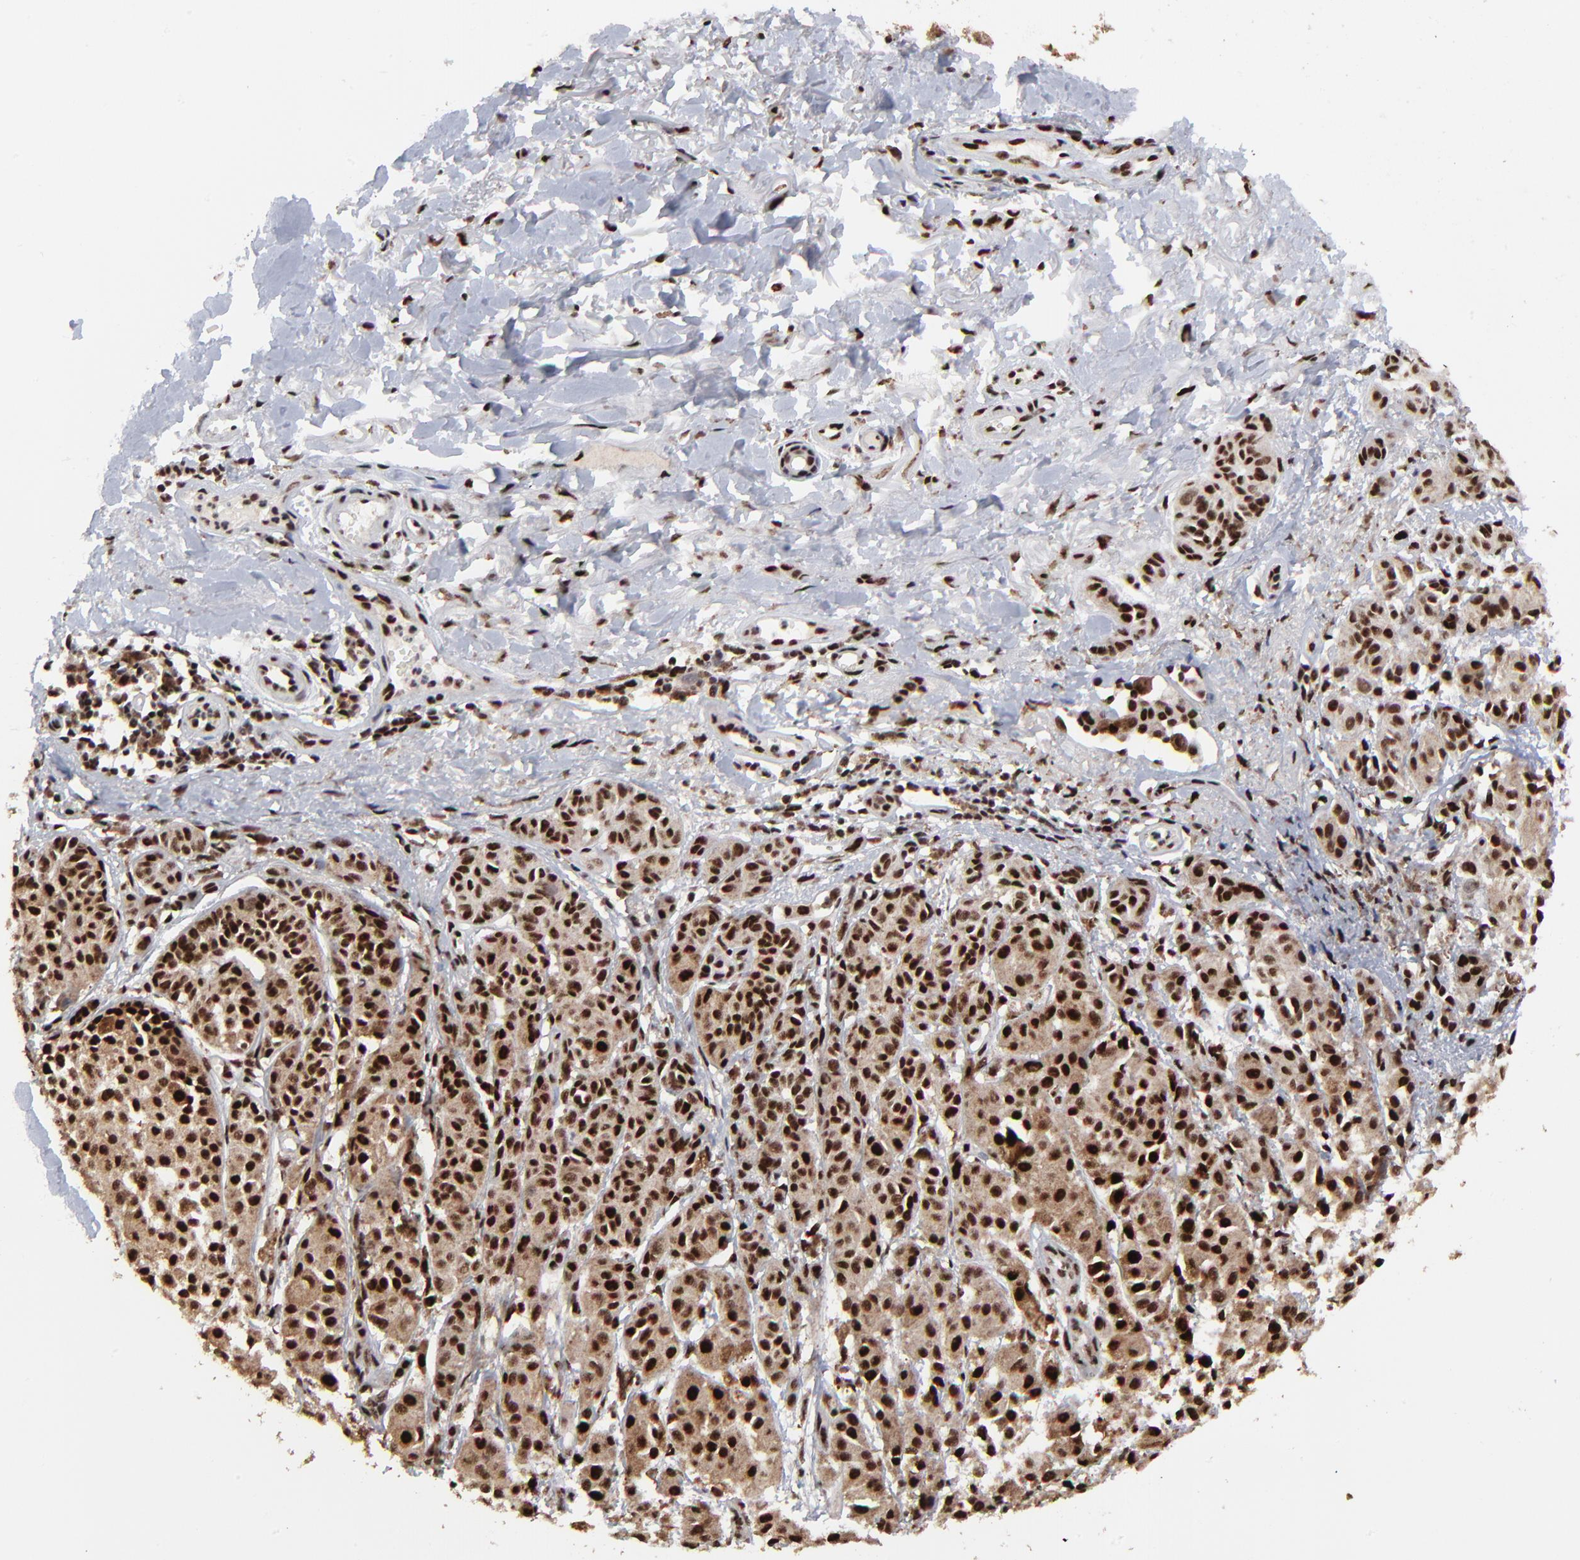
{"staining": {"intensity": "strong", "quantity": ">75%", "location": "nuclear"}, "tissue": "melanoma", "cell_type": "Tumor cells", "image_type": "cancer", "snomed": [{"axis": "morphology", "description": "Malignant melanoma, NOS"}, {"axis": "topography", "description": "Skin"}], "caption": "Immunohistochemical staining of malignant melanoma displays high levels of strong nuclear expression in approximately >75% of tumor cells. (IHC, brightfield microscopy, high magnification).", "gene": "RBM22", "patient": {"sex": "male", "age": 76}}